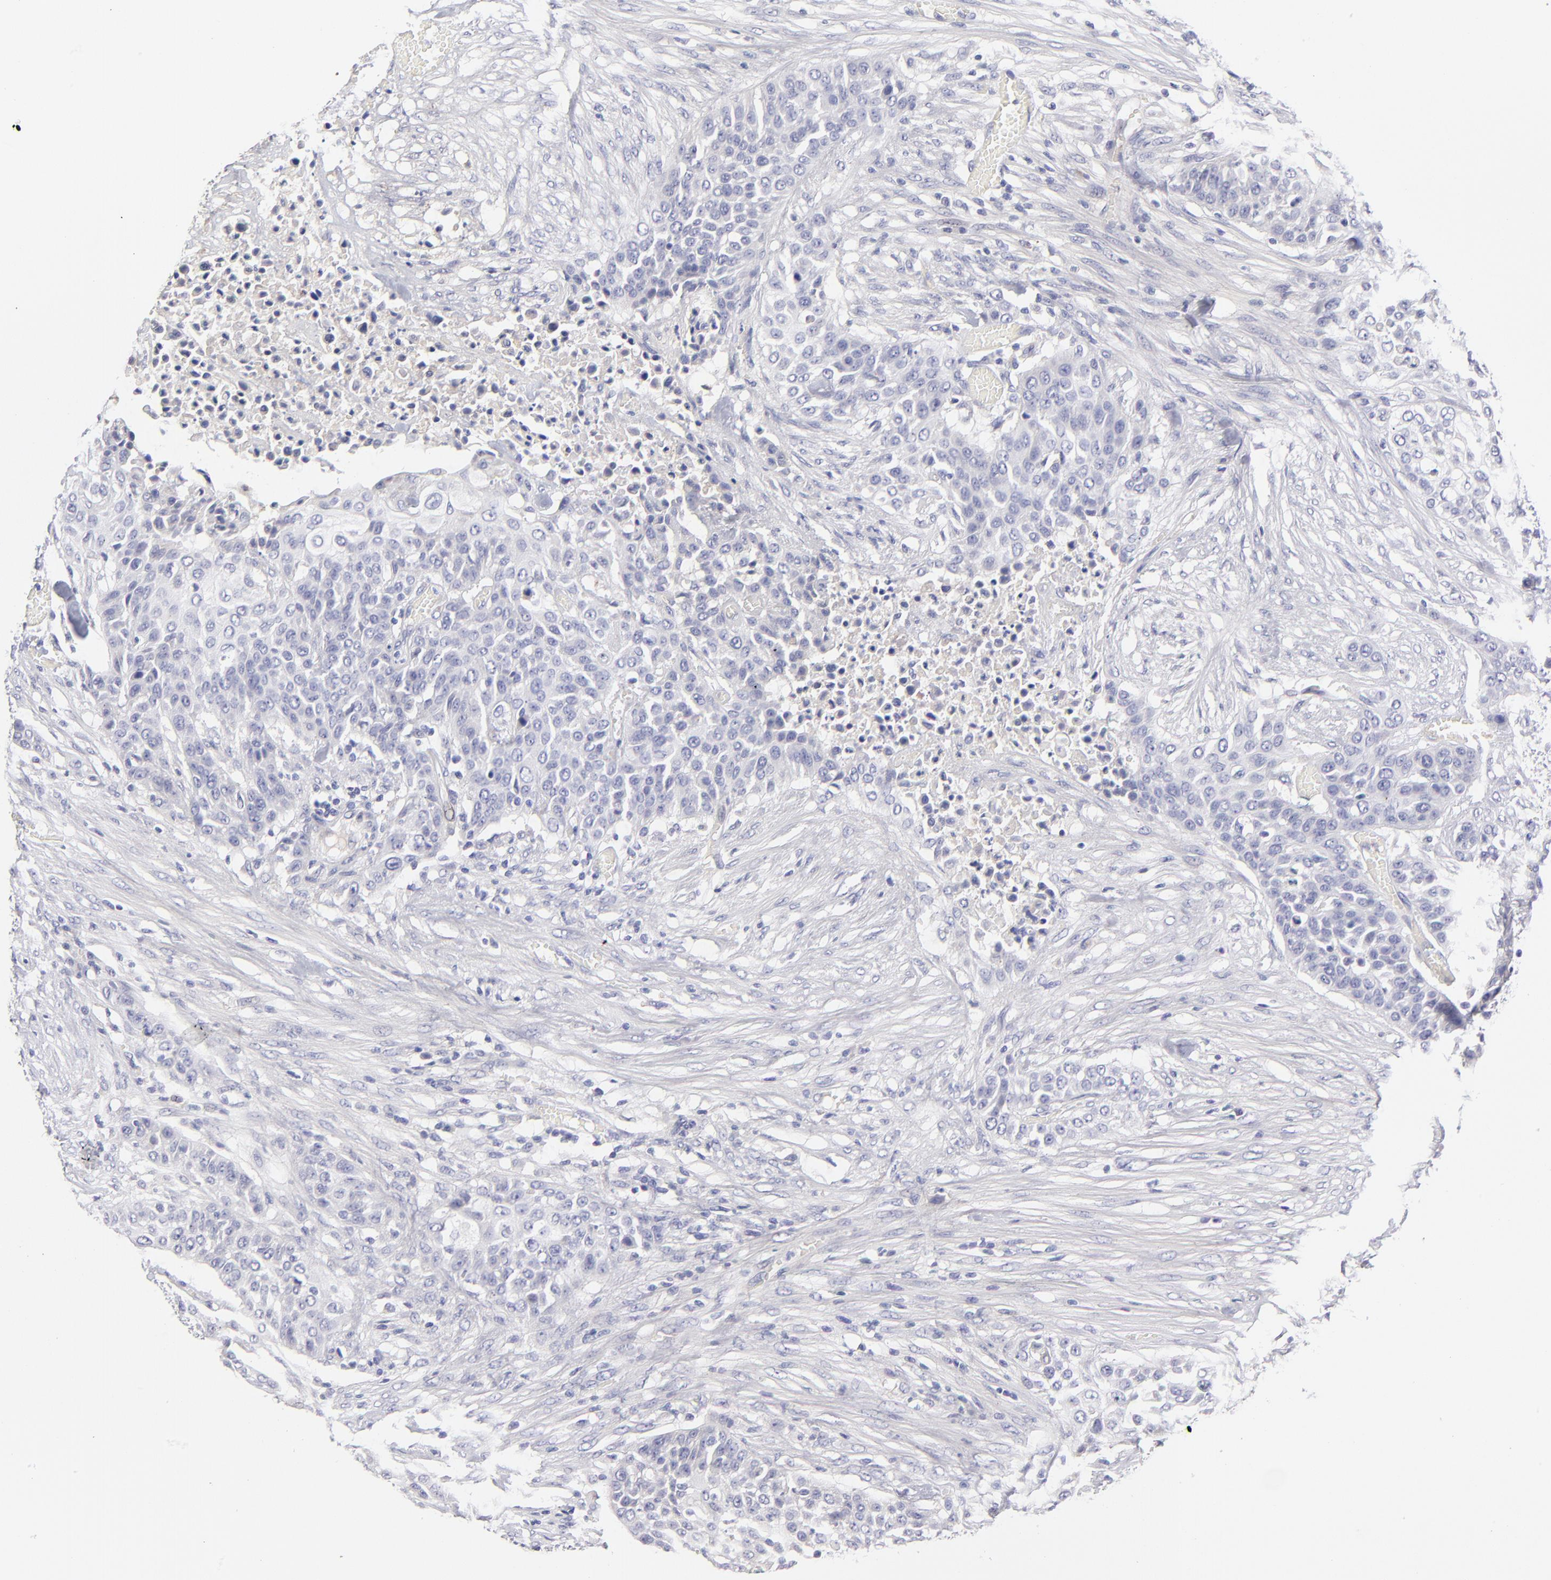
{"staining": {"intensity": "negative", "quantity": "none", "location": "none"}, "tissue": "urothelial cancer", "cell_type": "Tumor cells", "image_type": "cancer", "snomed": [{"axis": "morphology", "description": "Urothelial carcinoma, High grade"}, {"axis": "topography", "description": "Urinary bladder"}], "caption": "Tumor cells are negative for brown protein staining in high-grade urothelial carcinoma.", "gene": "BTG2", "patient": {"sex": "male", "age": 74}}